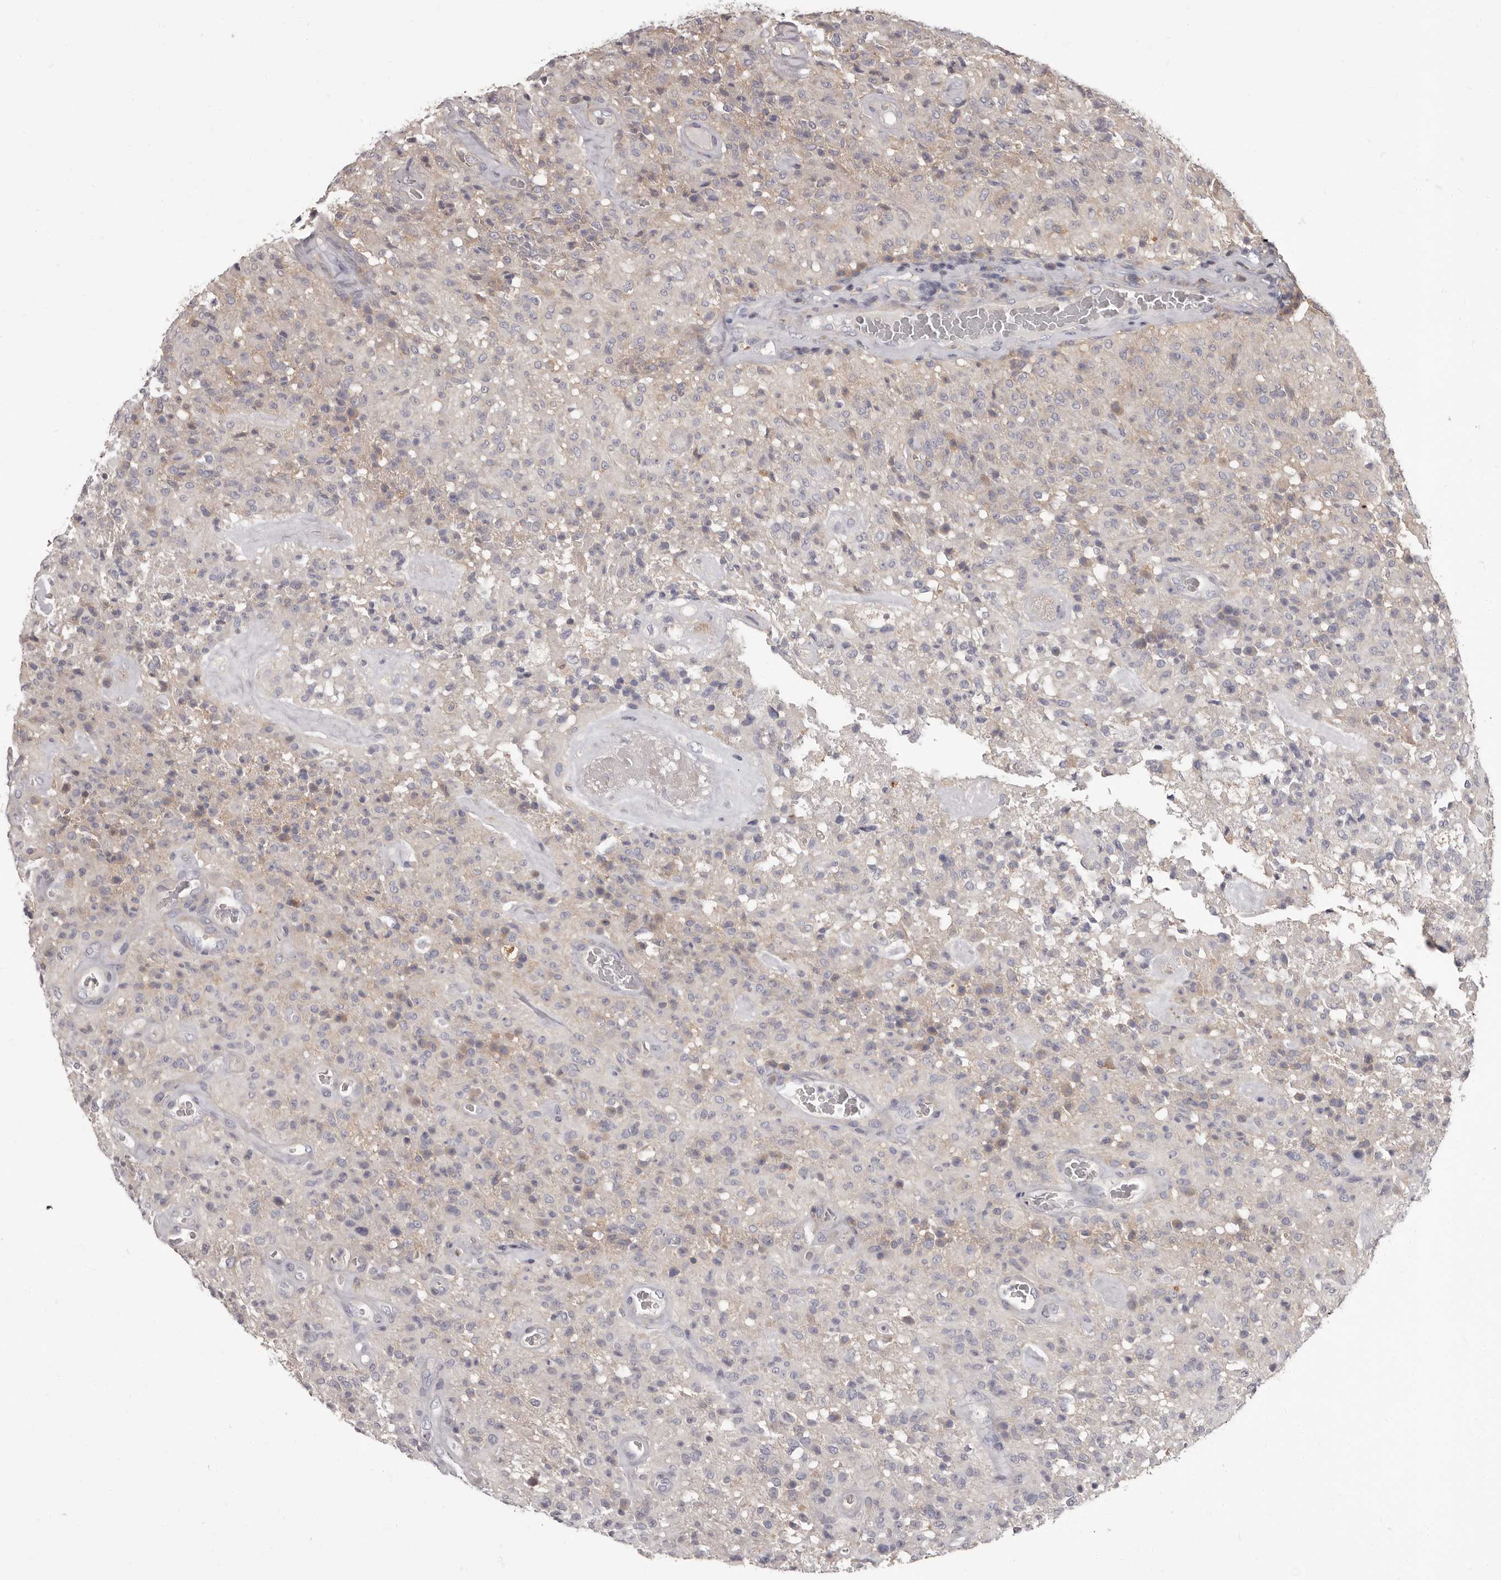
{"staining": {"intensity": "negative", "quantity": "none", "location": "none"}, "tissue": "glioma", "cell_type": "Tumor cells", "image_type": "cancer", "snomed": [{"axis": "morphology", "description": "Glioma, malignant, High grade"}, {"axis": "topography", "description": "Brain"}], "caption": "A high-resolution image shows IHC staining of glioma, which shows no significant expression in tumor cells.", "gene": "APEH", "patient": {"sex": "female", "age": 57}}